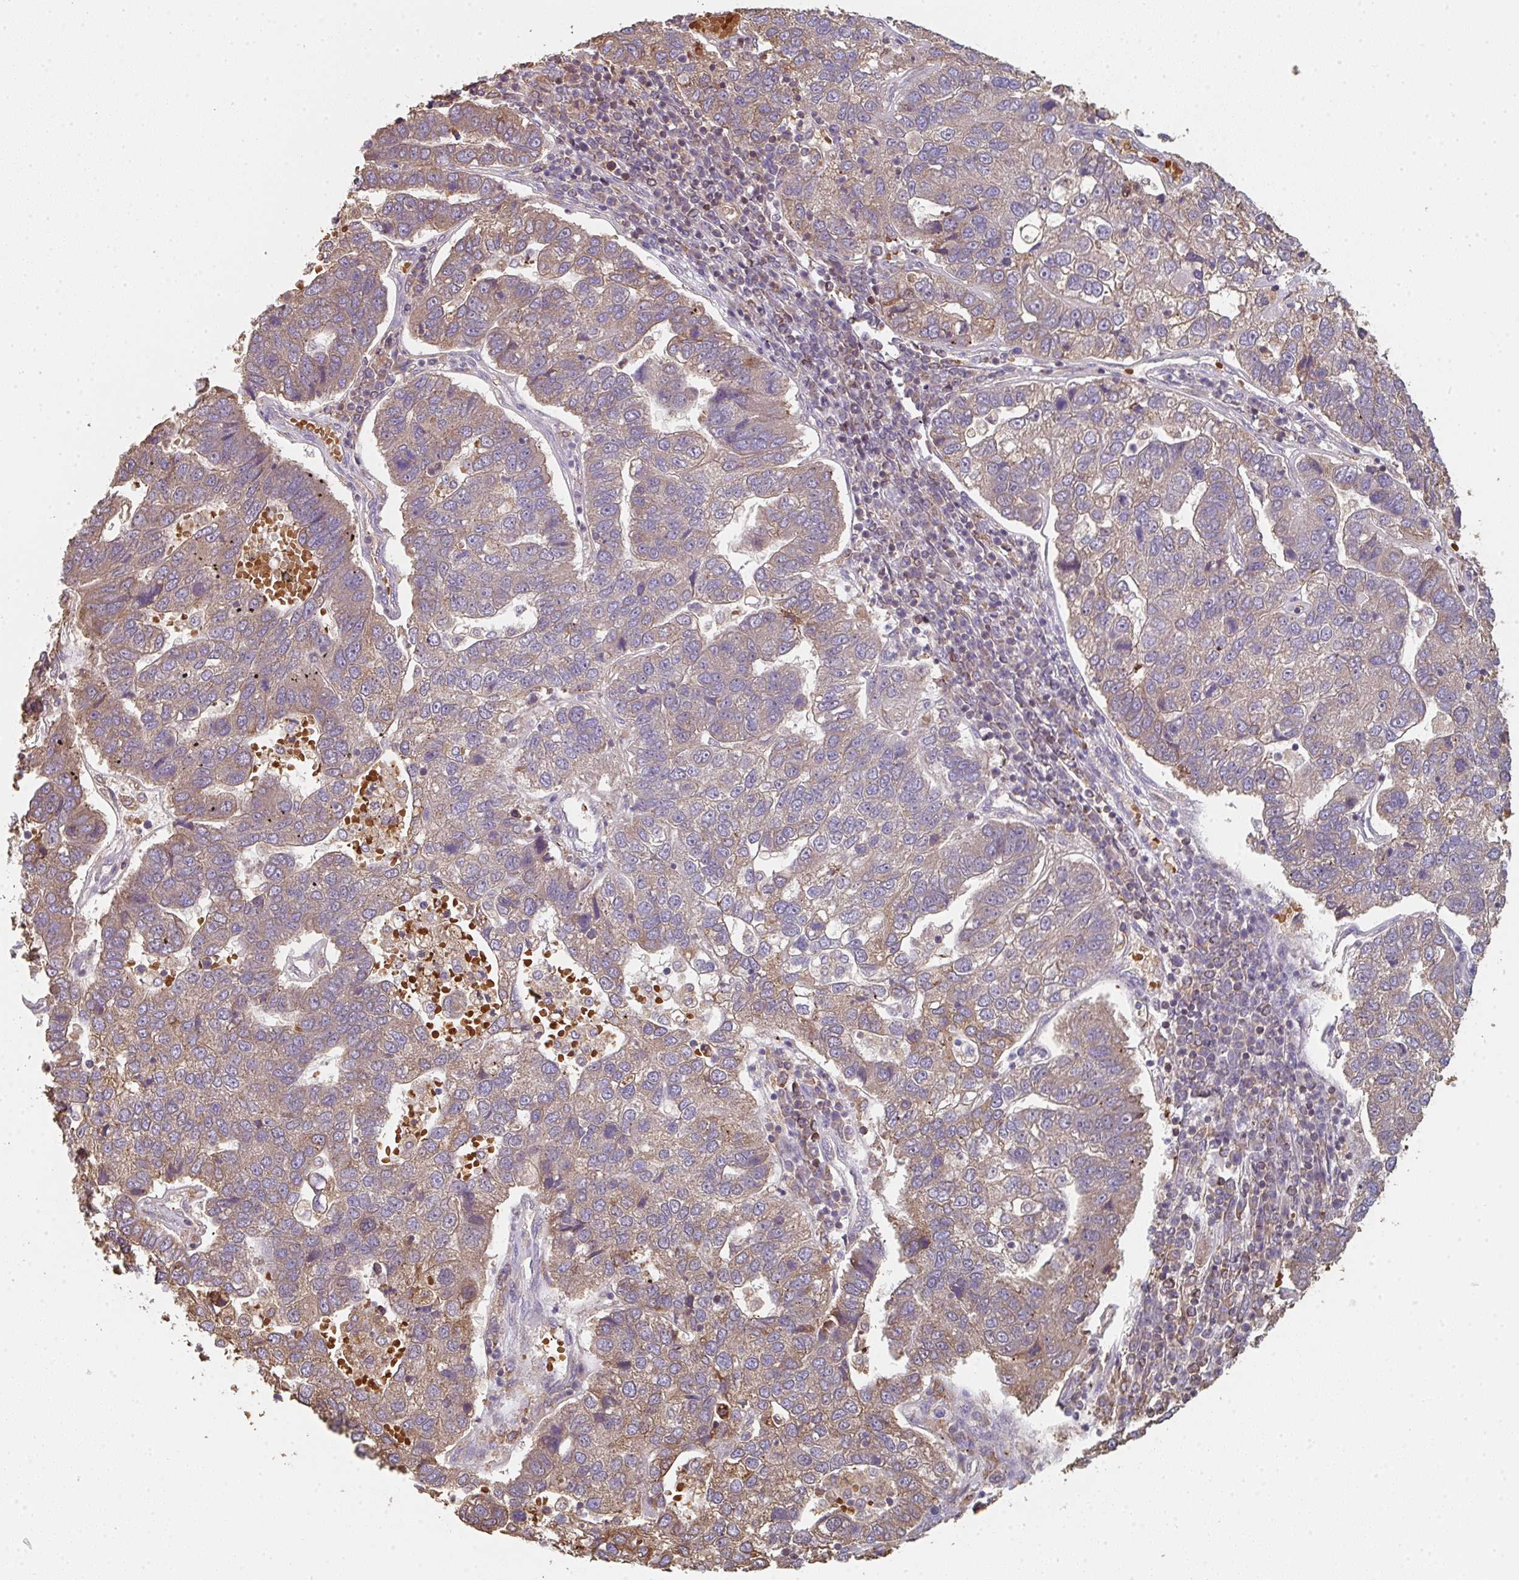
{"staining": {"intensity": "moderate", "quantity": "25%-75%", "location": "cytoplasmic/membranous"}, "tissue": "pancreatic cancer", "cell_type": "Tumor cells", "image_type": "cancer", "snomed": [{"axis": "morphology", "description": "Adenocarcinoma, NOS"}, {"axis": "topography", "description": "Pancreas"}], "caption": "Protein analysis of pancreatic cancer tissue exhibits moderate cytoplasmic/membranous positivity in about 25%-75% of tumor cells. (Stains: DAB in brown, nuclei in blue, Microscopy: brightfield microscopy at high magnification).", "gene": "POLG", "patient": {"sex": "female", "age": 61}}